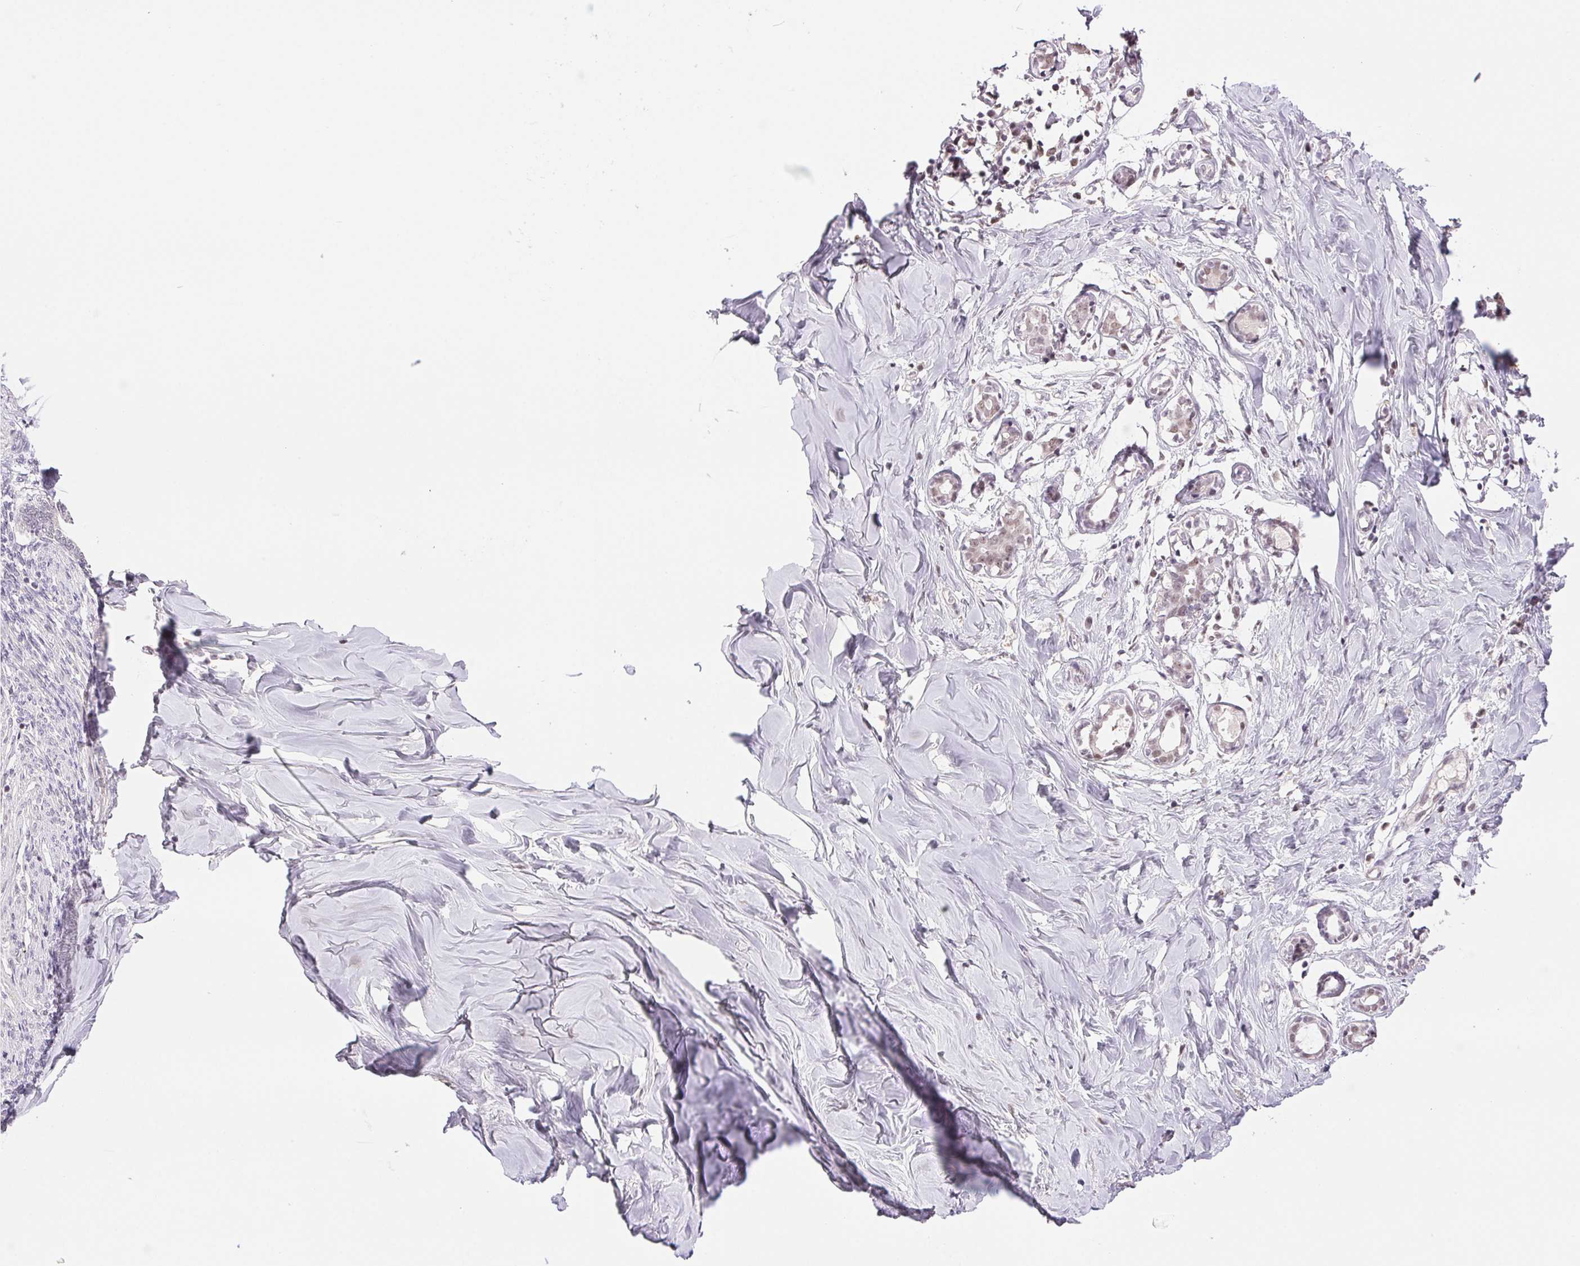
{"staining": {"intensity": "negative", "quantity": "none", "location": "none"}, "tissue": "breast", "cell_type": "Adipocytes", "image_type": "normal", "snomed": [{"axis": "morphology", "description": "Normal tissue, NOS"}, {"axis": "topography", "description": "Breast"}], "caption": "IHC image of unremarkable breast: human breast stained with DAB reveals no significant protein positivity in adipocytes.", "gene": "PRPF18", "patient": {"sex": "female", "age": 27}}